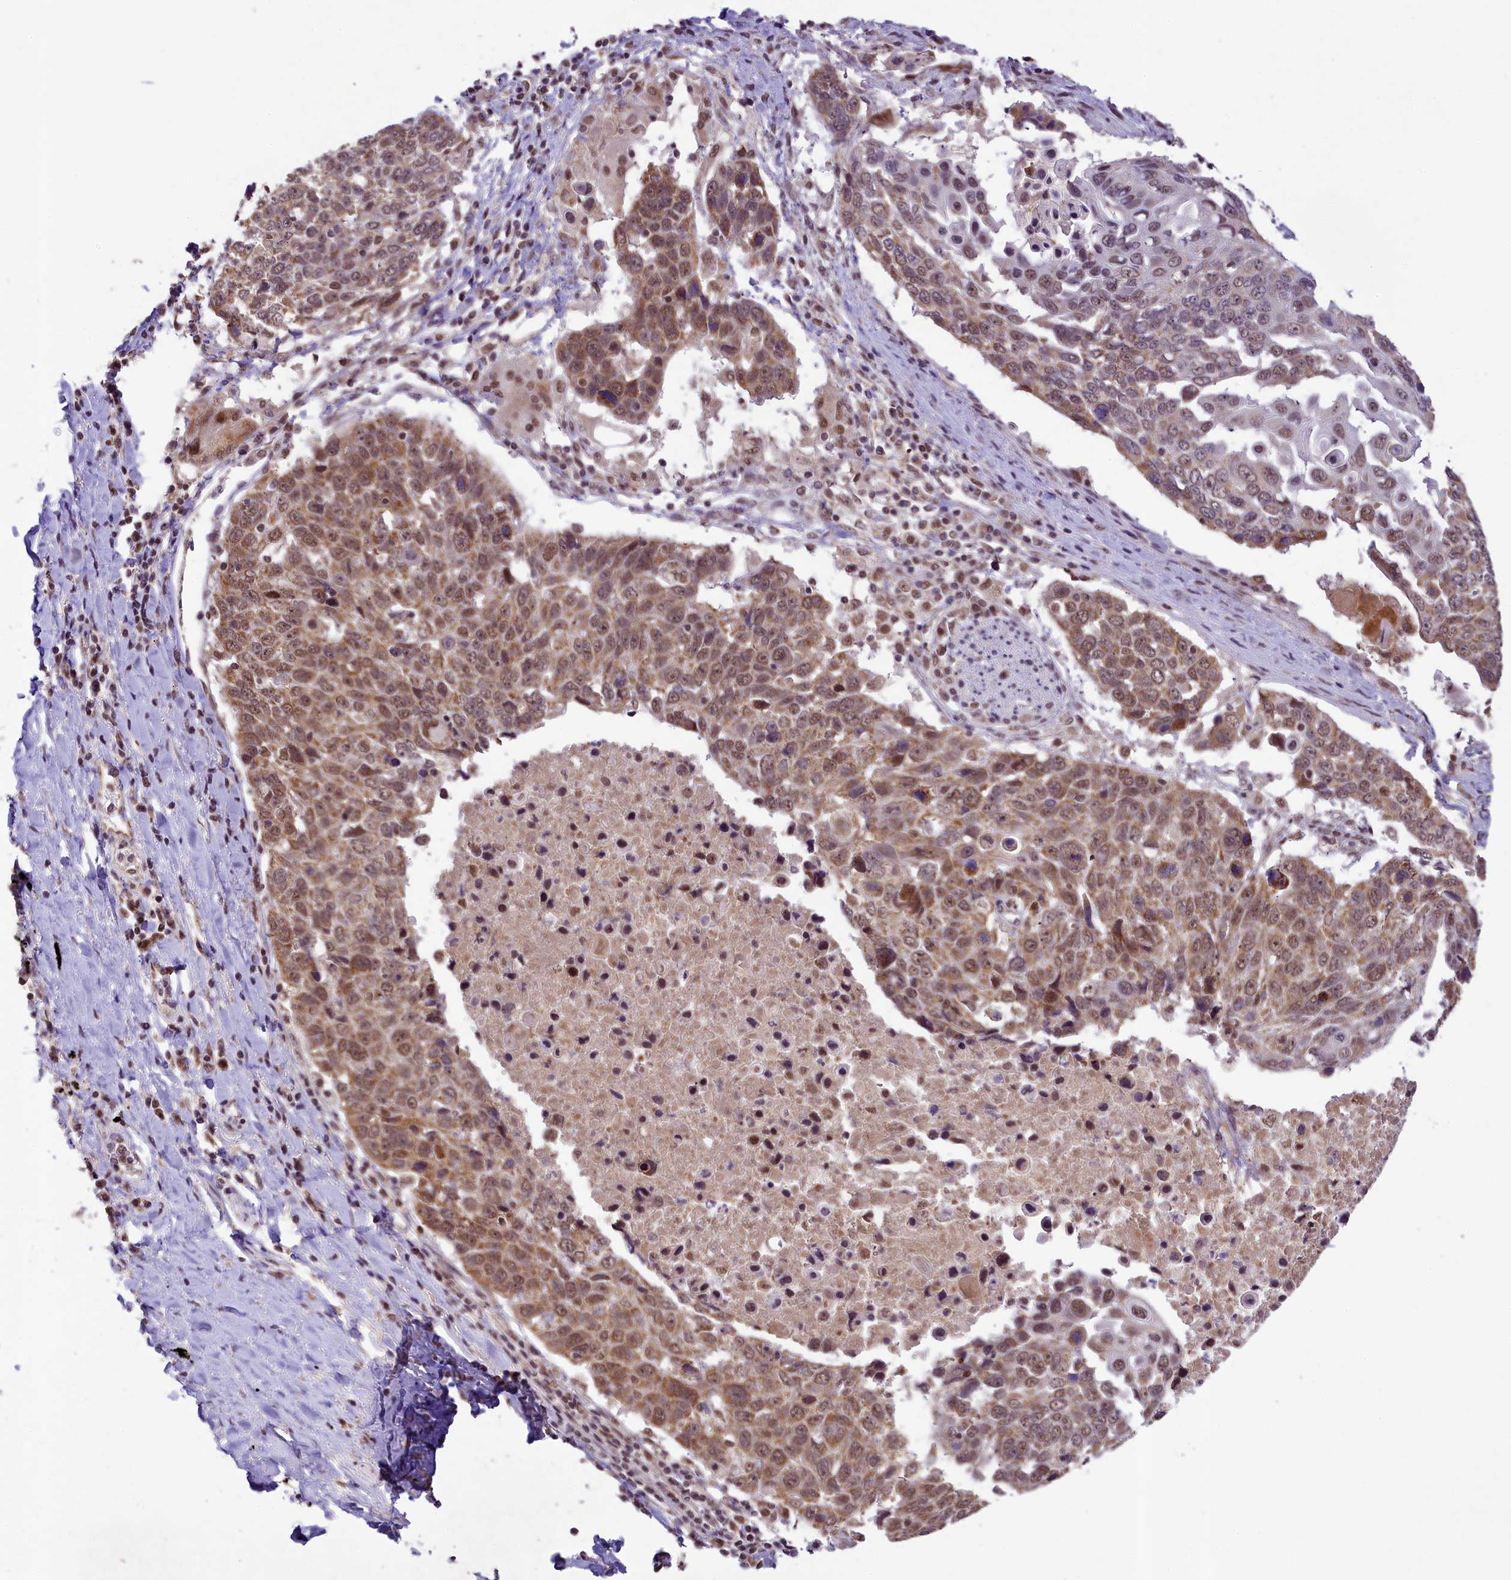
{"staining": {"intensity": "moderate", "quantity": ">75%", "location": "cytoplasmic/membranous,nuclear"}, "tissue": "lung cancer", "cell_type": "Tumor cells", "image_type": "cancer", "snomed": [{"axis": "morphology", "description": "Squamous cell carcinoma, NOS"}, {"axis": "topography", "description": "Lung"}], "caption": "Squamous cell carcinoma (lung) stained with a protein marker reveals moderate staining in tumor cells.", "gene": "PAF1", "patient": {"sex": "male", "age": 66}}